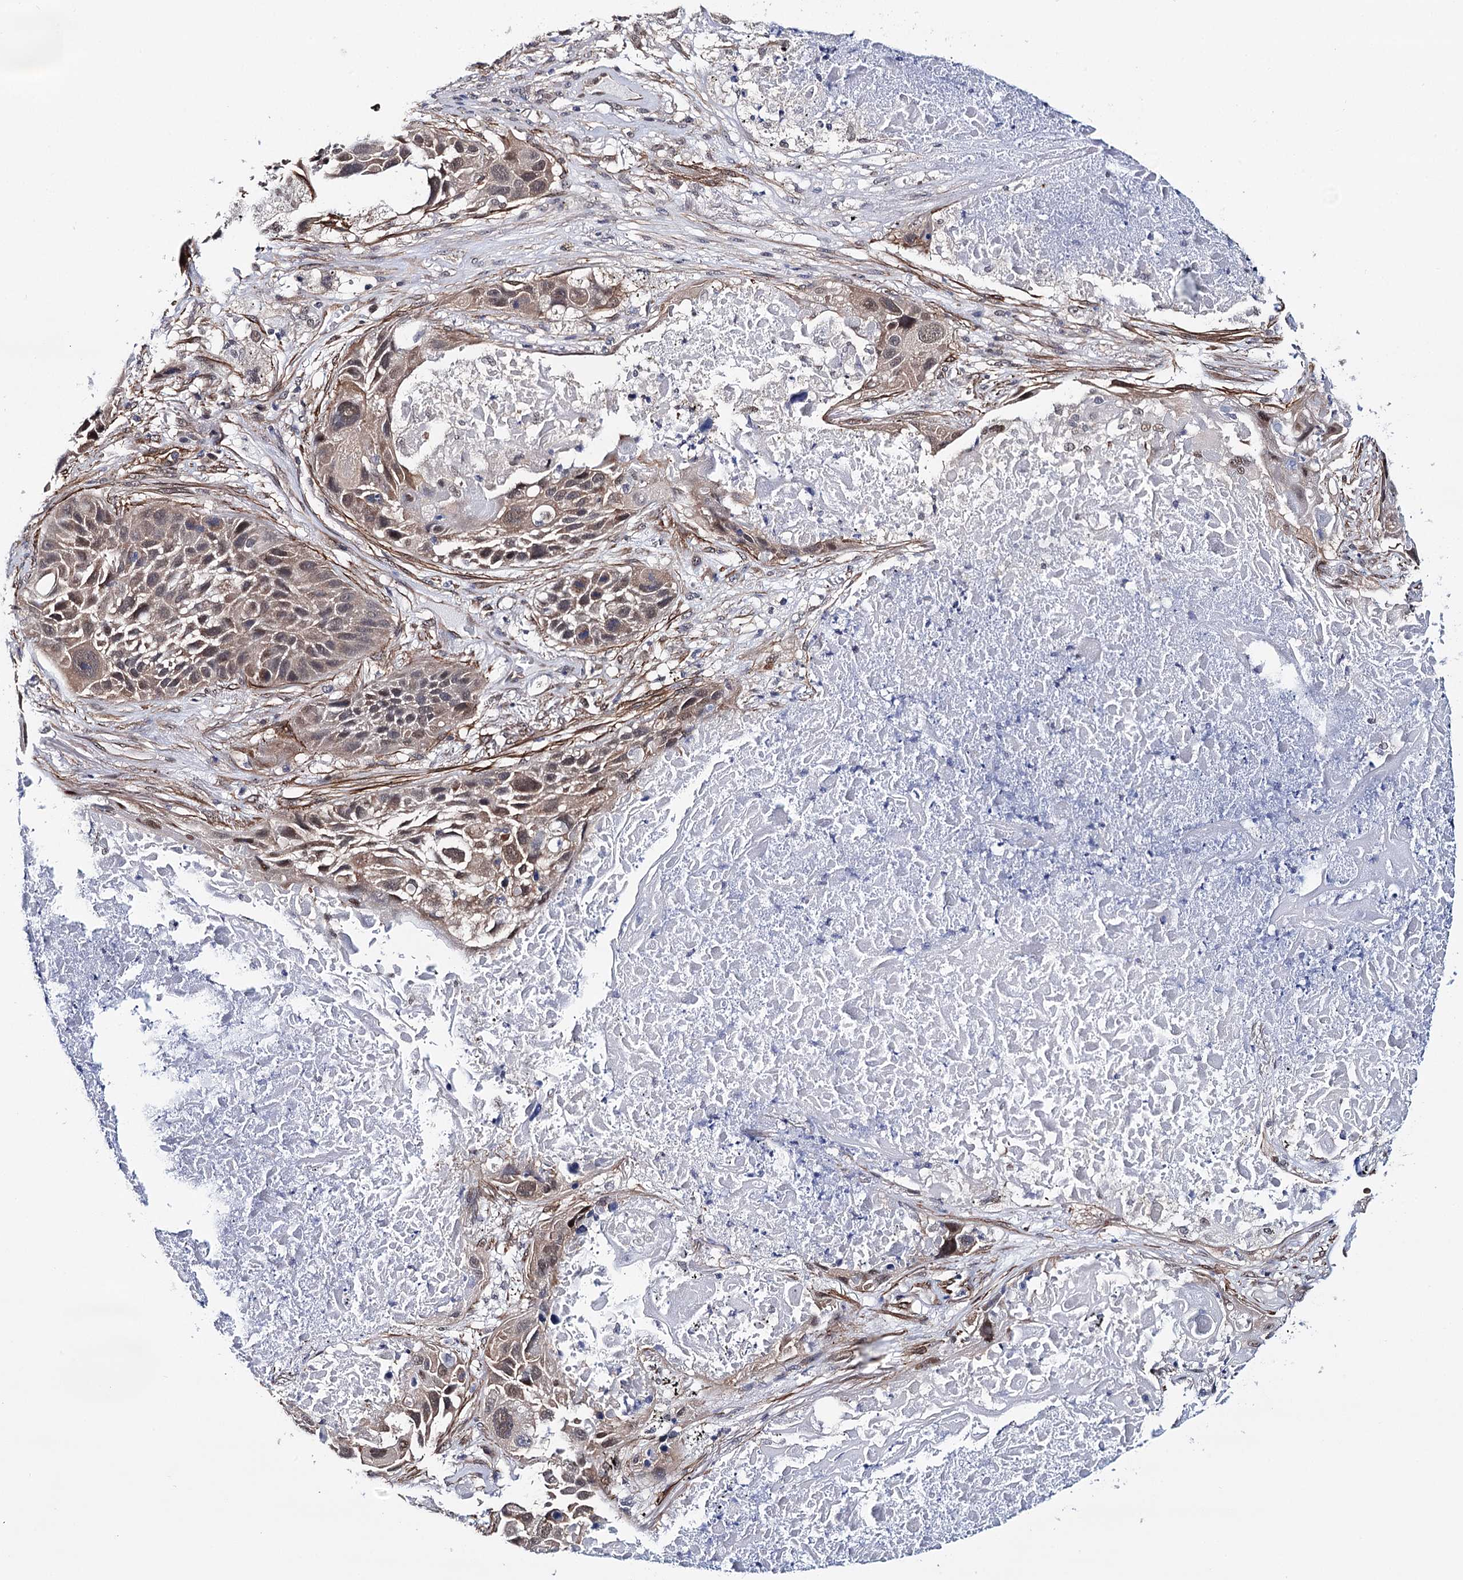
{"staining": {"intensity": "weak", "quantity": ">75%", "location": "nuclear"}, "tissue": "lung cancer", "cell_type": "Tumor cells", "image_type": "cancer", "snomed": [{"axis": "morphology", "description": "Squamous cell carcinoma, NOS"}, {"axis": "topography", "description": "Lung"}], "caption": "Brown immunohistochemical staining in human squamous cell carcinoma (lung) displays weak nuclear positivity in about >75% of tumor cells.", "gene": "PPP2R5B", "patient": {"sex": "male", "age": 57}}